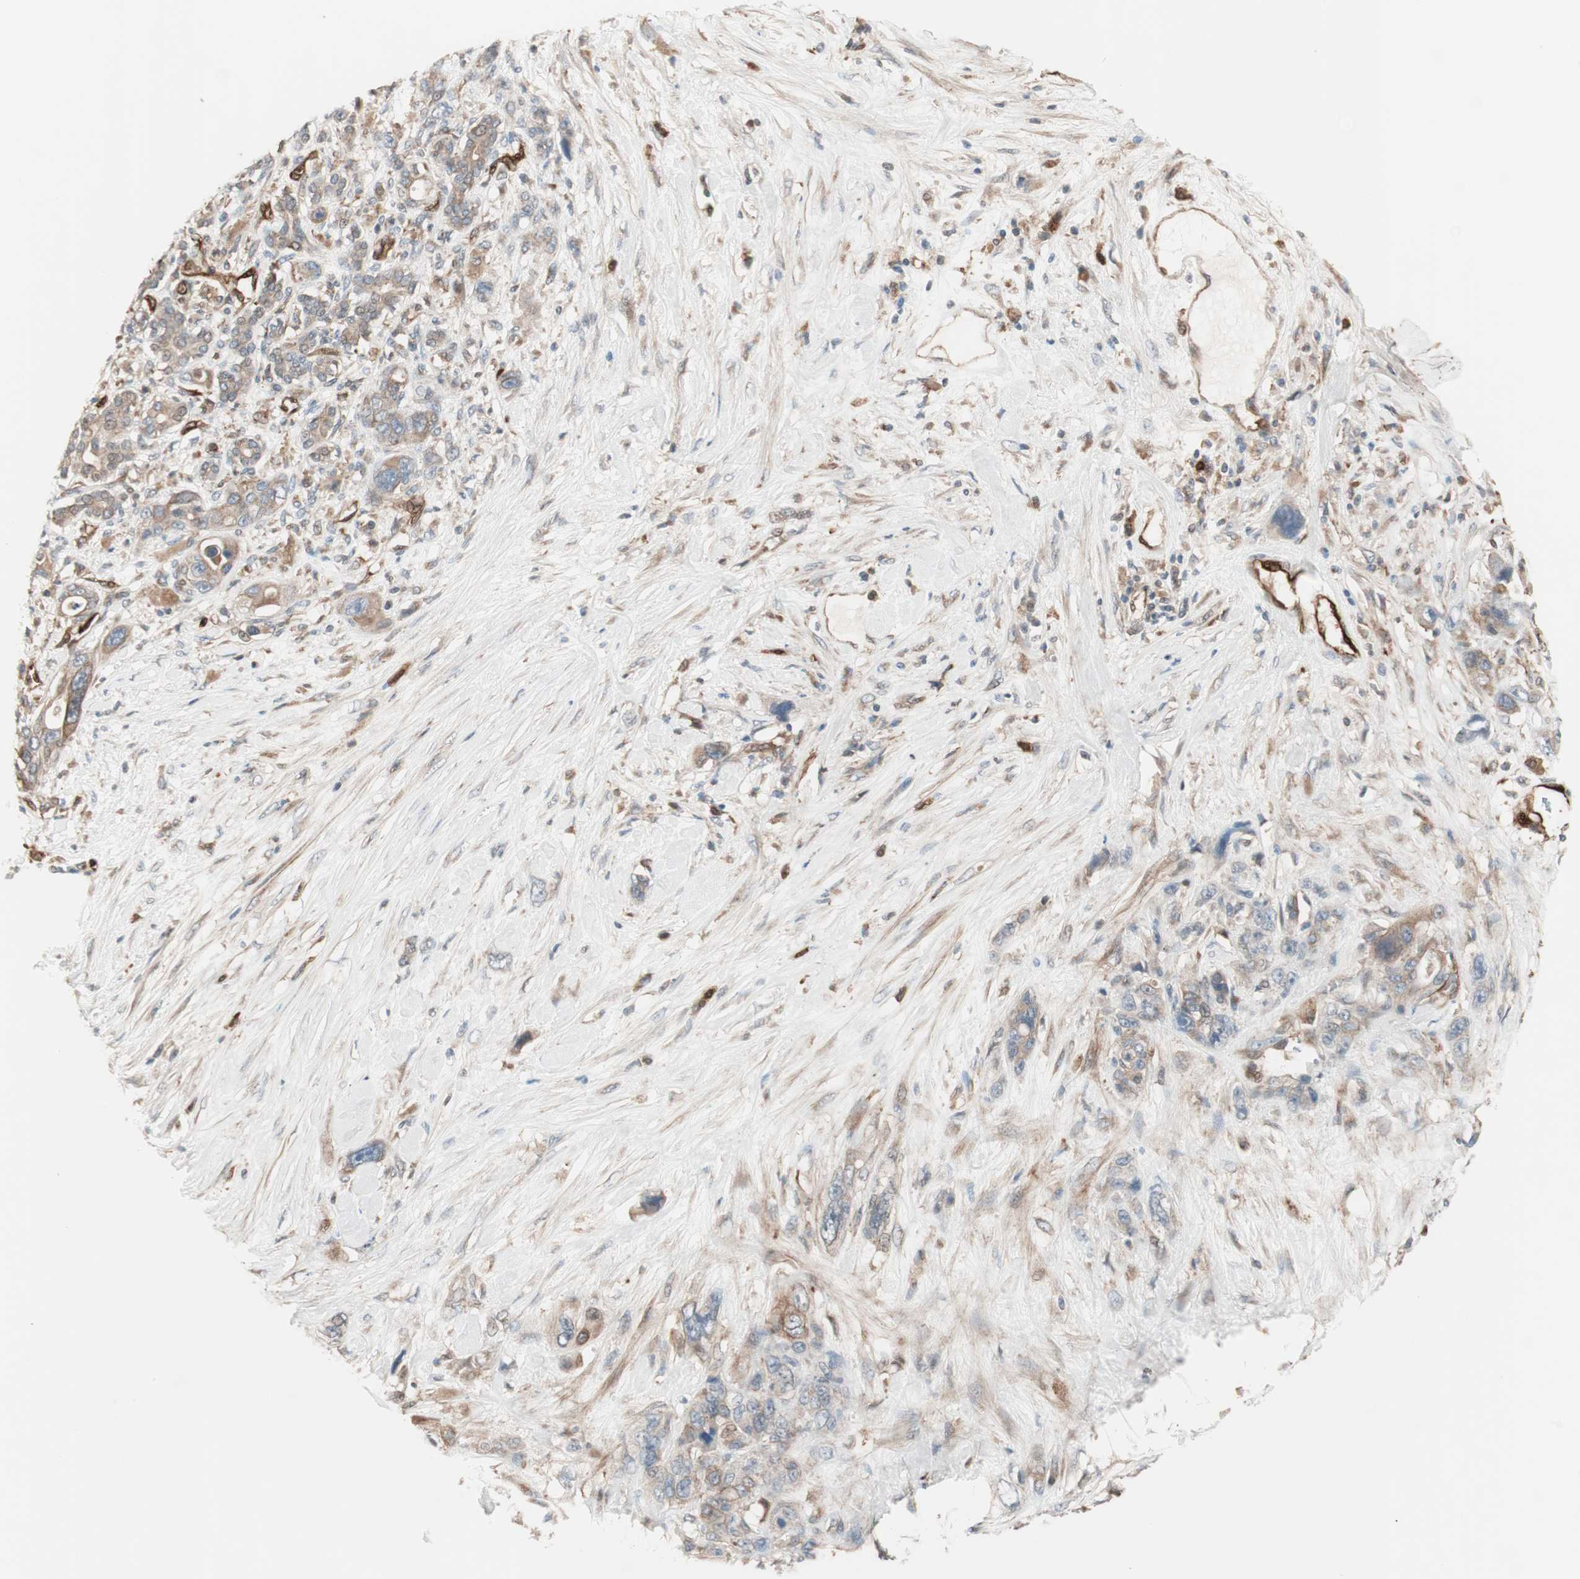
{"staining": {"intensity": "moderate", "quantity": ">75%", "location": "cytoplasmic/membranous"}, "tissue": "pancreatic cancer", "cell_type": "Tumor cells", "image_type": "cancer", "snomed": [{"axis": "morphology", "description": "Adenocarcinoma, NOS"}, {"axis": "topography", "description": "Pancreas"}], "caption": "Immunohistochemistry (IHC) (DAB (3,3'-diaminobenzidine)) staining of human adenocarcinoma (pancreatic) shows moderate cytoplasmic/membranous protein expression in about >75% of tumor cells.", "gene": "STAB1", "patient": {"sex": "male", "age": 46}}